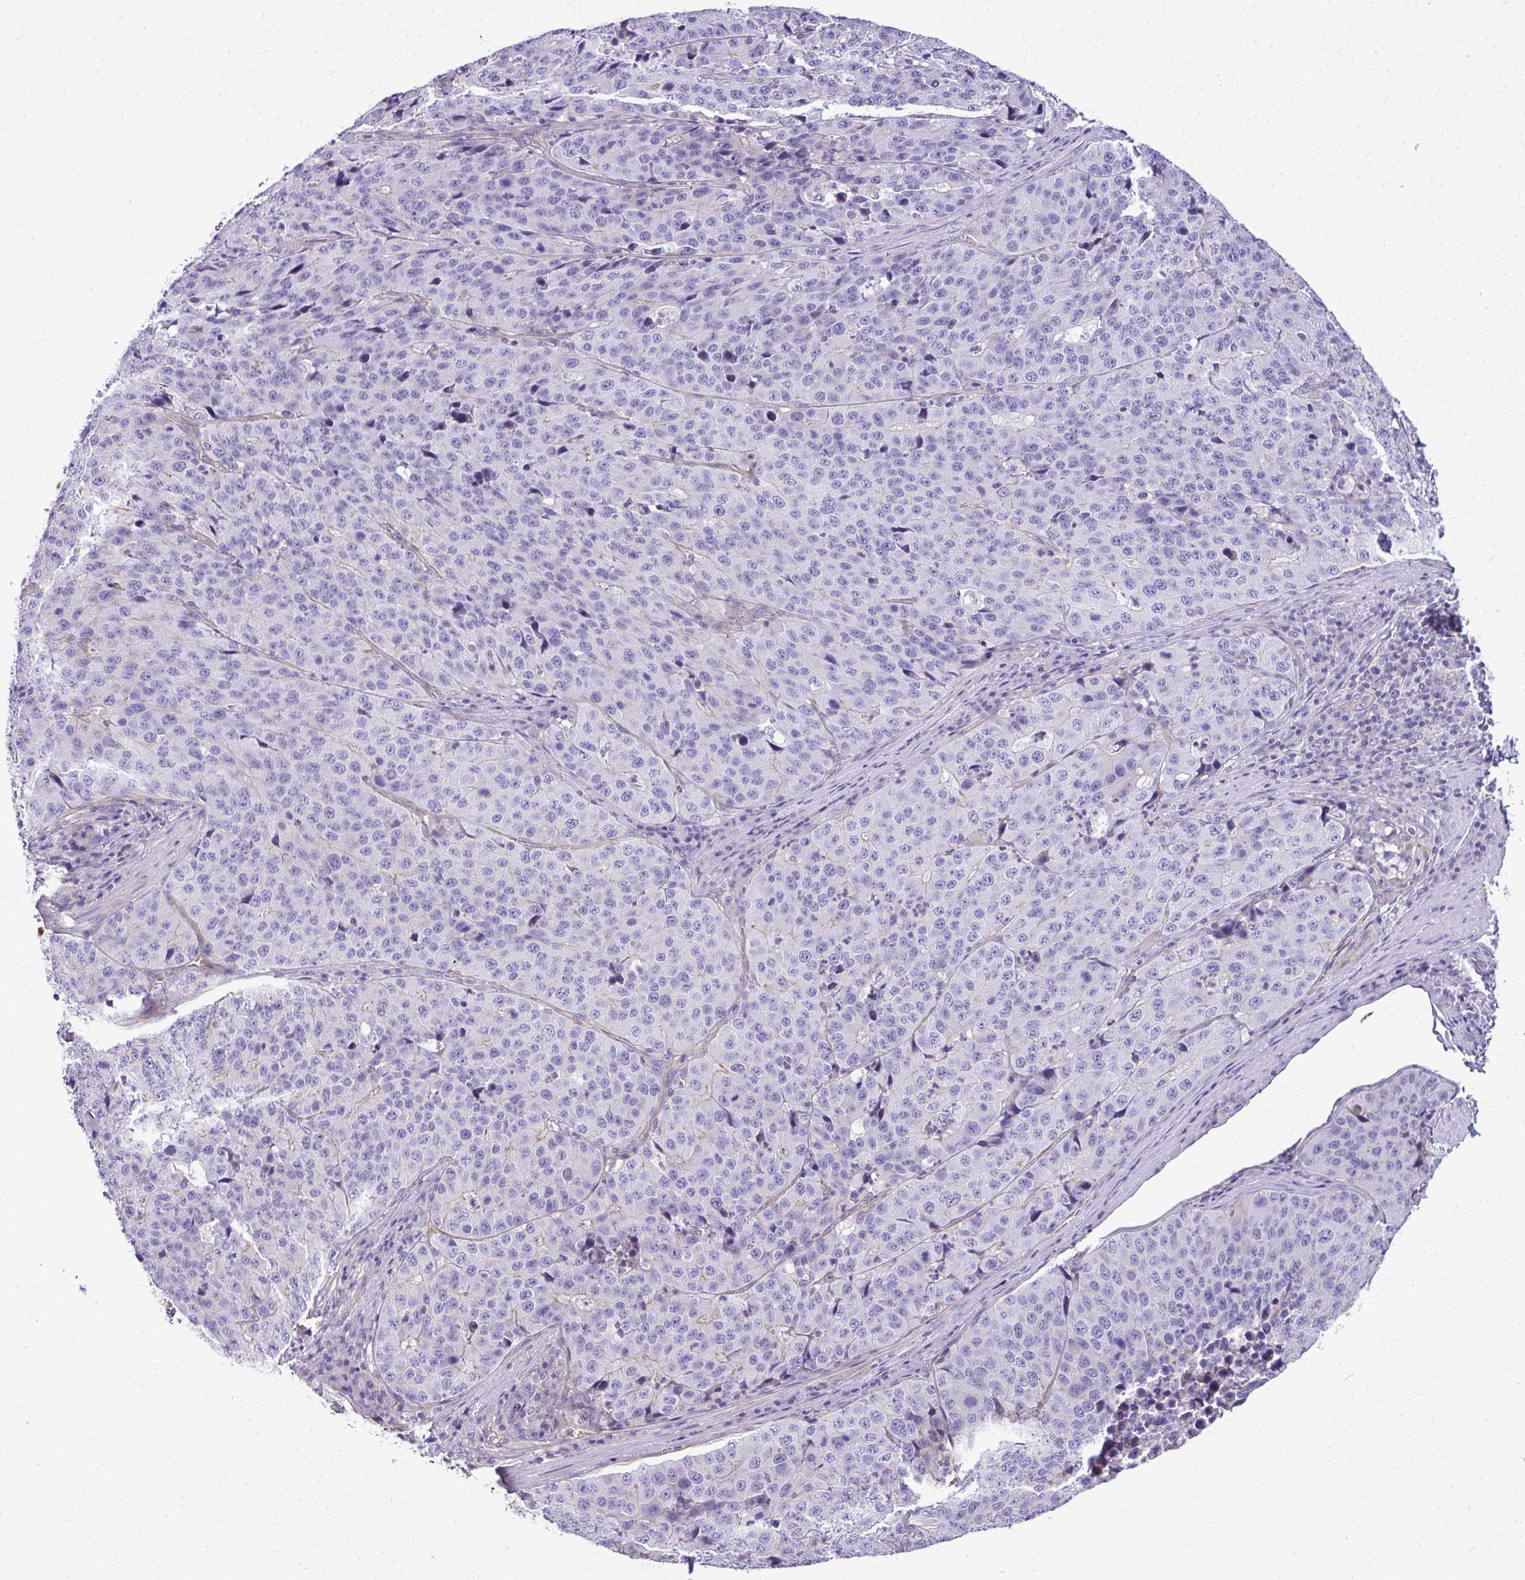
{"staining": {"intensity": "negative", "quantity": "none", "location": "none"}, "tissue": "stomach cancer", "cell_type": "Tumor cells", "image_type": "cancer", "snomed": [{"axis": "morphology", "description": "Adenocarcinoma, NOS"}, {"axis": "topography", "description": "Stomach"}], "caption": "A high-resolution image shows immunohistochemistry staining of stomach adenocarcinoma, which reveals no significant expression in tumor cells.", "gene": "RUNDC3B", "patient": {"sex": "male", "age": 71}}